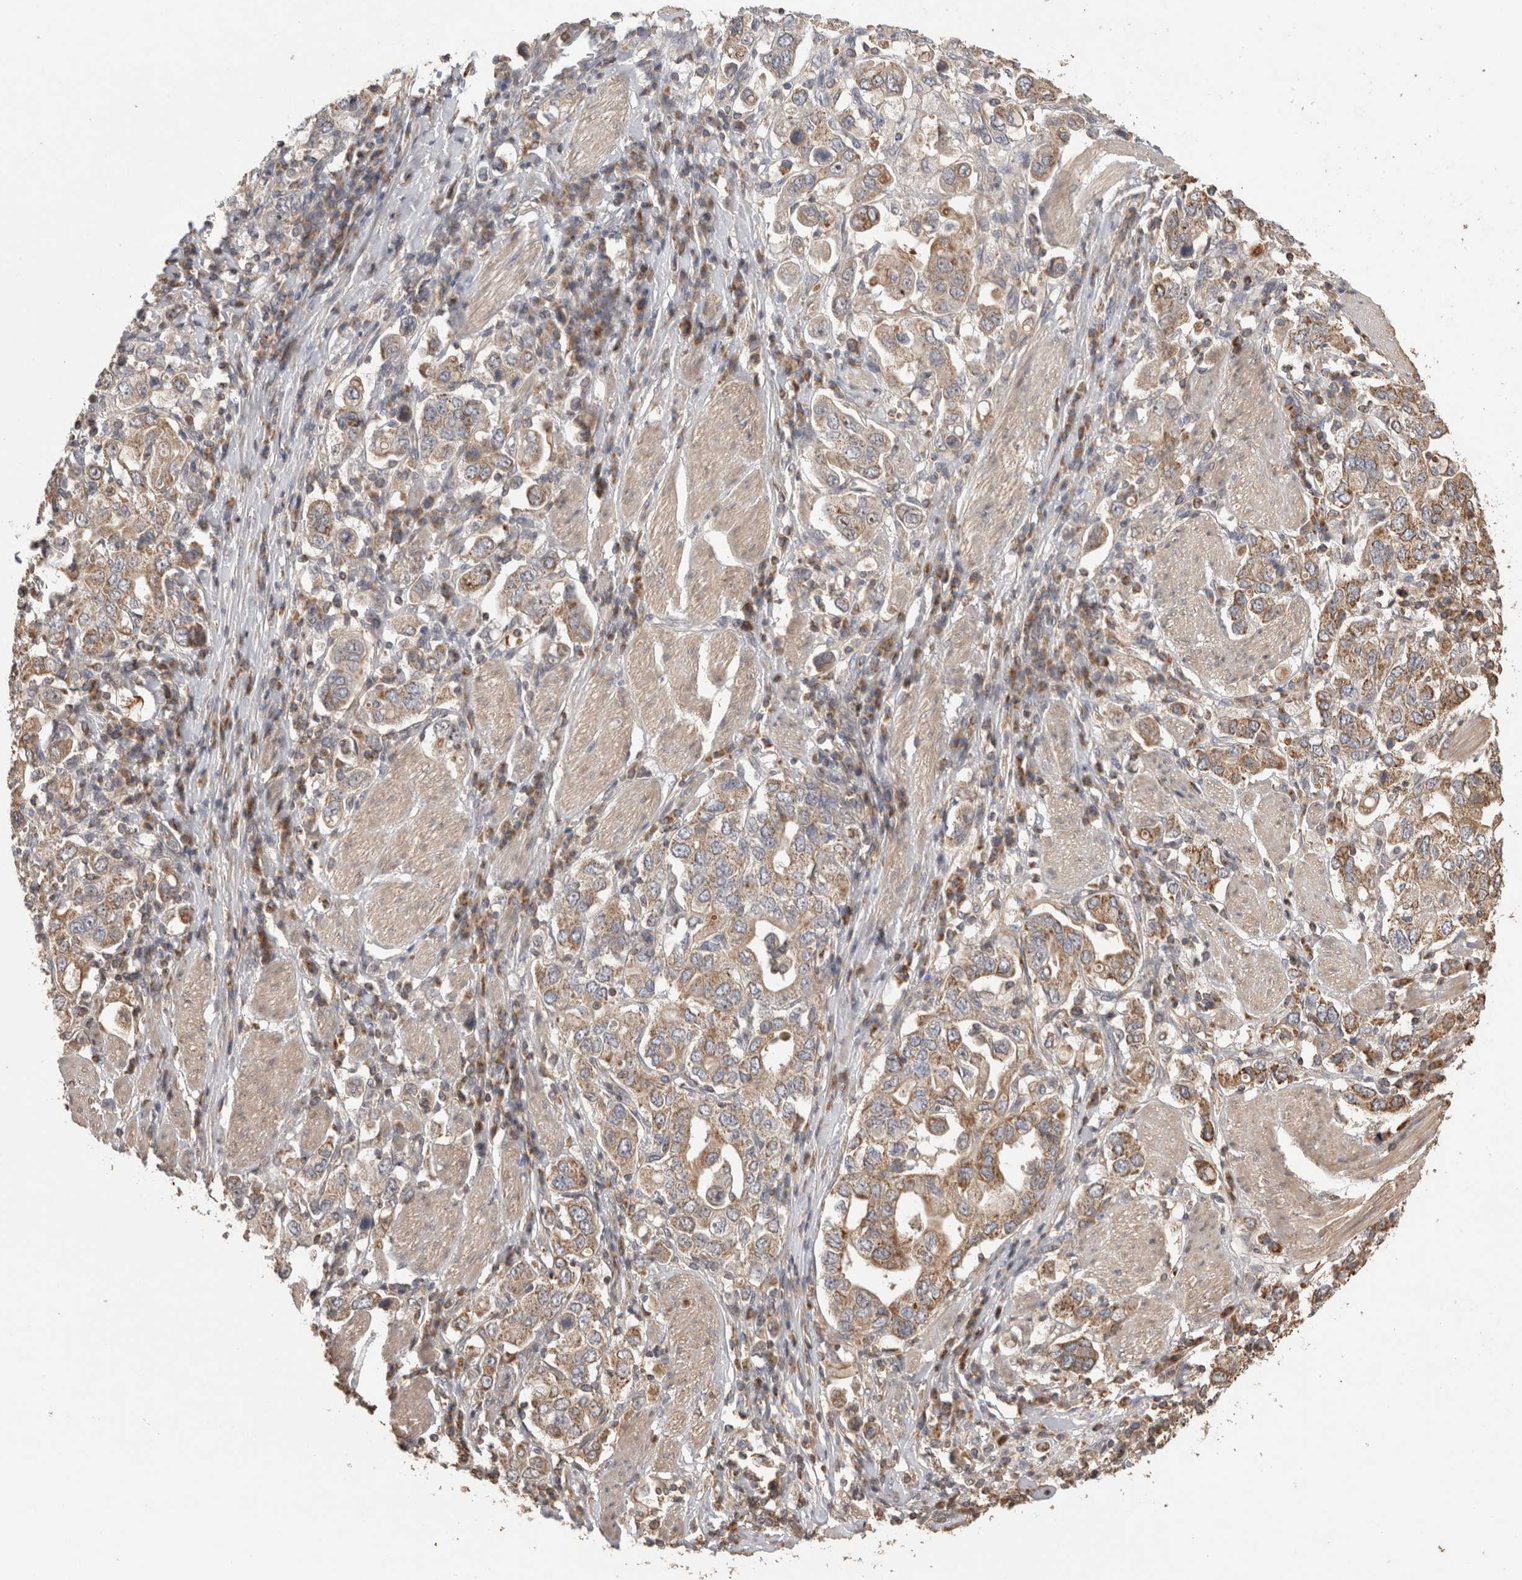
{"staining": {"intensity": "moderate", "quantity": "25%-75%", "location": "cytoplasmic/membranous"}, "tissue": "stomach cancer", "cell_type": "Tumor cells", "image_type": "cancer", "snomed": [{"axis": "morphology", "description": "Adenocarcinoma, NOS"}, {"axis": "topography", "description": "Stomach, upper"}], "caption": "Human stomach adenocarcinoma stained for a protein (brown) reveals moderate cytoplasmic/membranous positive staining in about 25%-75% of tumor cells.", "gene": "IMMP2L", "patient": {"sex": "male", "age": 62}}